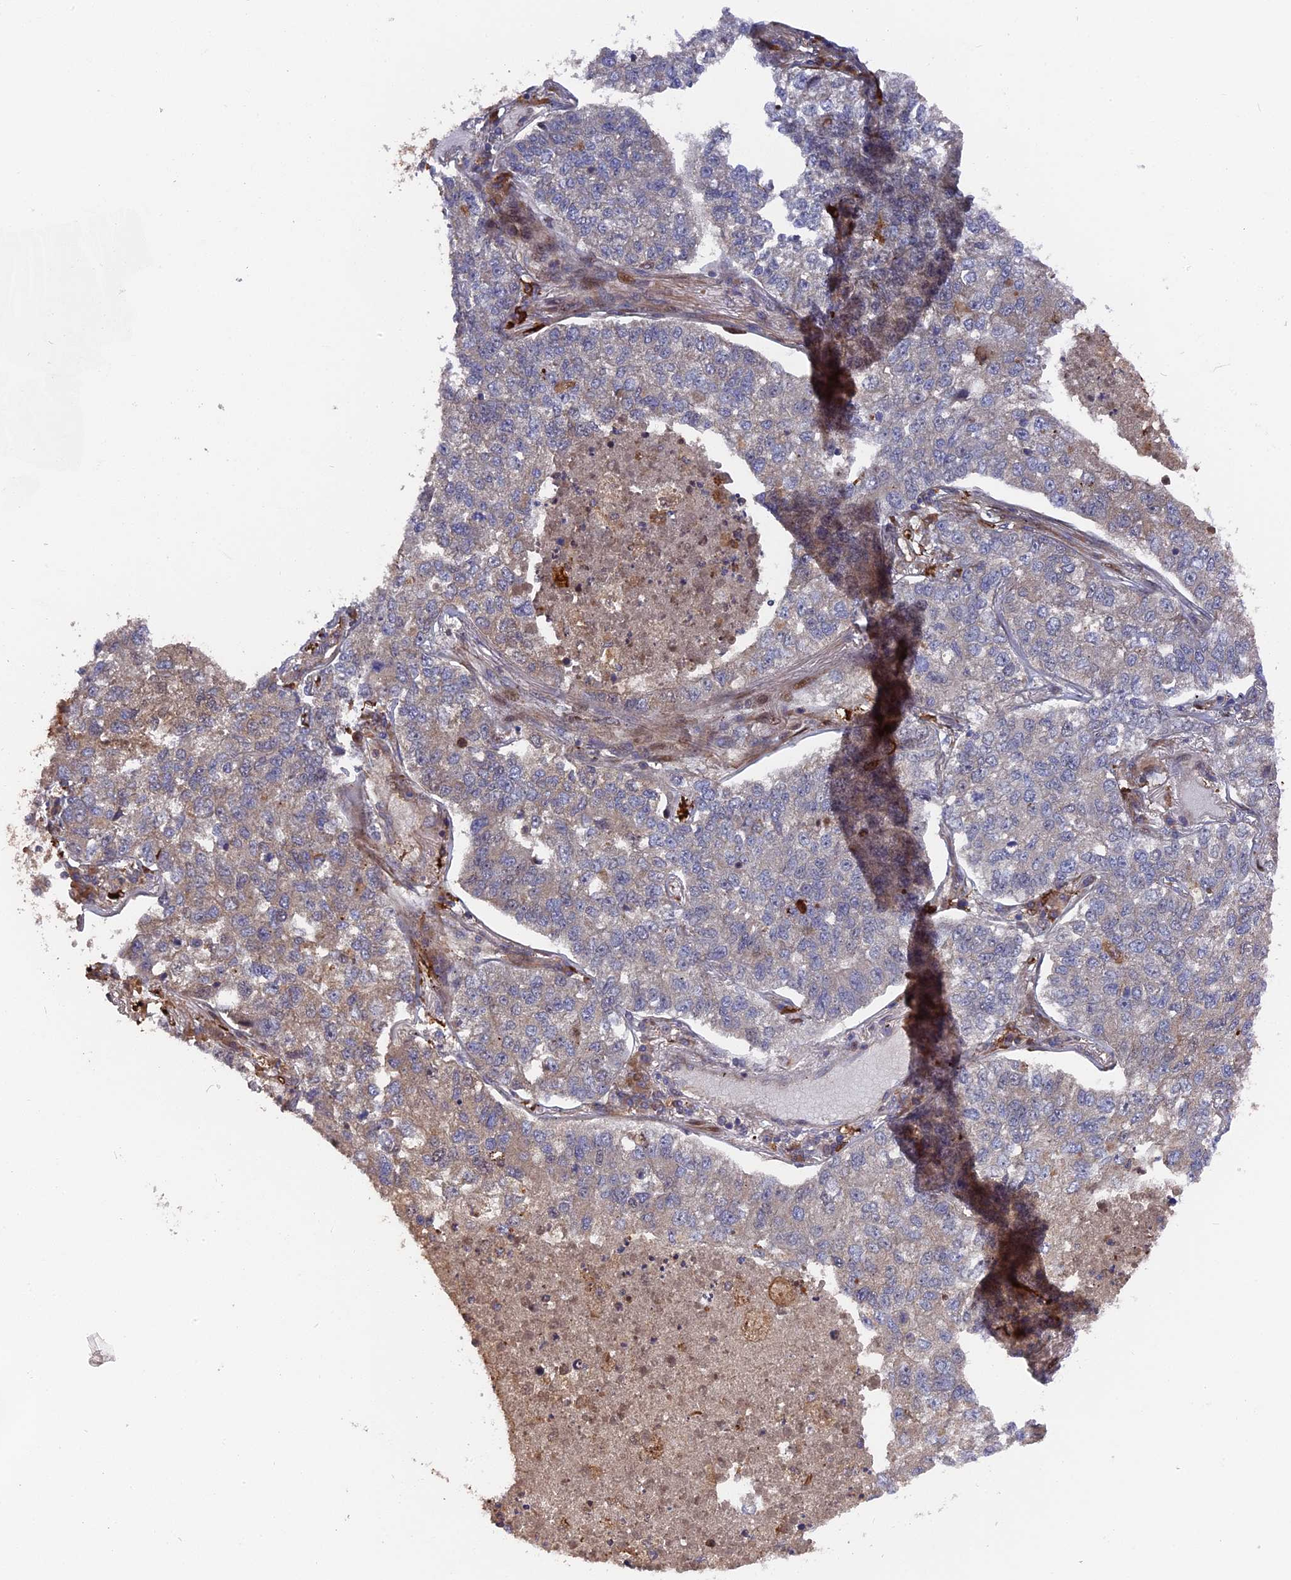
{"staining": {"intensity": "weak", "quantity": "<25%", "location": "cytoplasmic/membranous"}, "tissue": "lung cancer", "cell_type": "Tumor cells", "image_type": "cancer", "snomed": [{"axis": "morphology", "description": "Adenocarcinoma, NOS"}, {"axis": "topography", "description": "Lung"}], "caption": "A high-resolution image shows immunohistochemistry (IHC) staining of lung adenocarcinoma, which demonstrates no significant positivity in tumor cells.", "gene": "DEF8", "patient": {"sex": "male", "age": 49}}